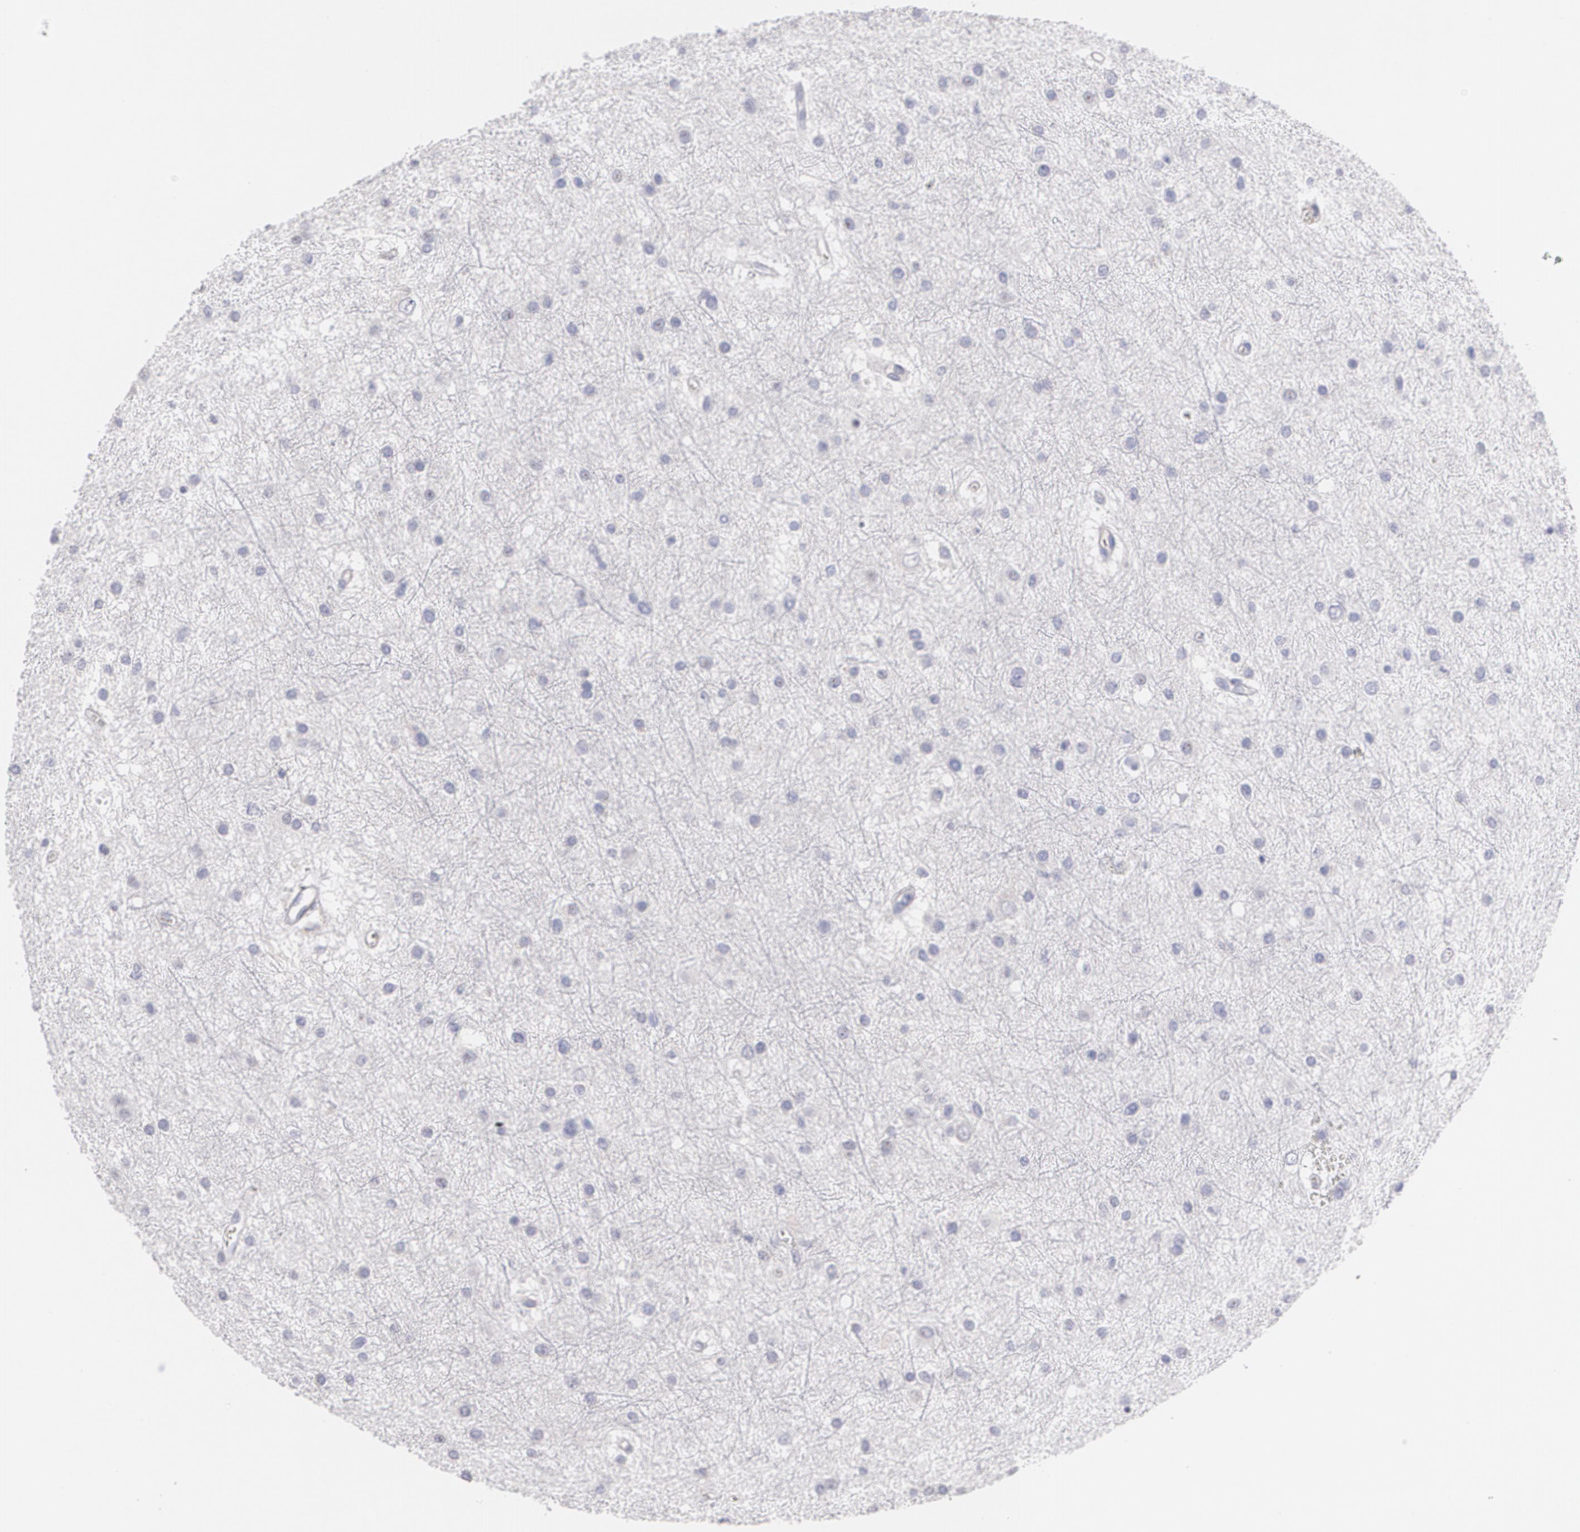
{"staining": {"intensity": "negative", "quantity": "none", "location": "none"}, "tissue": "glioma", "cell_type": "Tumor cells", "image_type": "cancer", "snomed": [{"axis": "morphology", "description": "Glioma, malignant, Low grade"}, {"axis": "topography", "description": "Brain"}], "caption": "The micrograph exhibits no staining of tumor cells in glioma. (Brightfield microscopy of DAB (3,3'-diaminobenzidine) immunohistochemistry (IHC) at high magnification).", "gene": "FBLN1", "patient": {"sex": "female", "age": 36}}